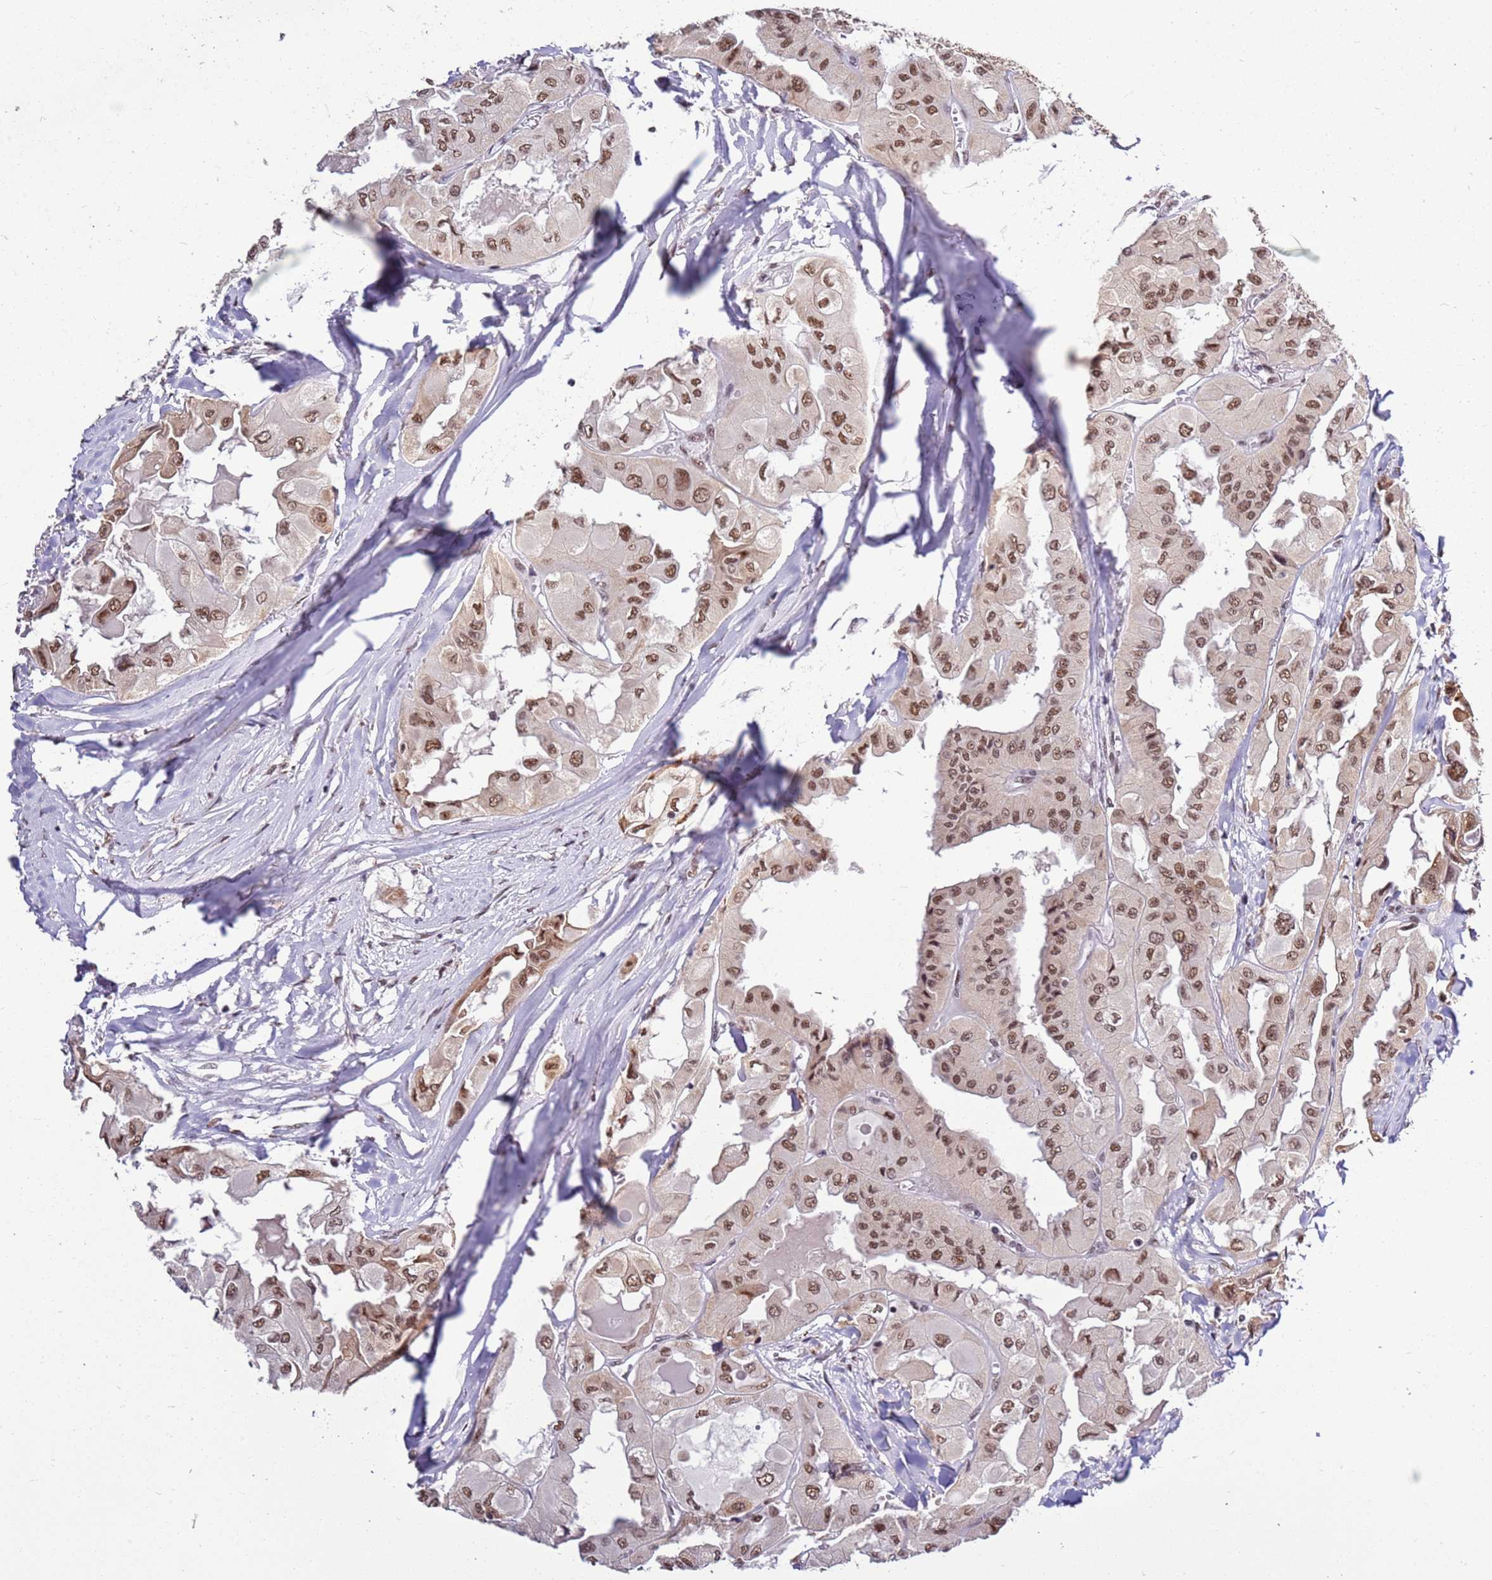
{"staining": {"intensity": "moderate", "quantity": ">75%", "location": "nuclear"}, "tissue": "thyroid cancer", "cell_type": "Tumor cells", "image_type": "cancer", "snomed": [{"axis": "morphology", "description": "Normal tissue, NOS"}, {"axis": "morphology", "description": "Papillary adenocarcinoma, NOS"}, {"axis": "topography", "description": "Thyroid gland"}], "caption": "High-magnification brightfield microscopy of thyroid papillary adenocarcinoma stained with DAB (brown) and counterstained with hematoxylin (blue). tumor cells exhibit moderate nuclear positivity is appreciated in about>75% of cells.", "gene": "AKAP8L", "patient": {"sex": "female", "age": 59}}